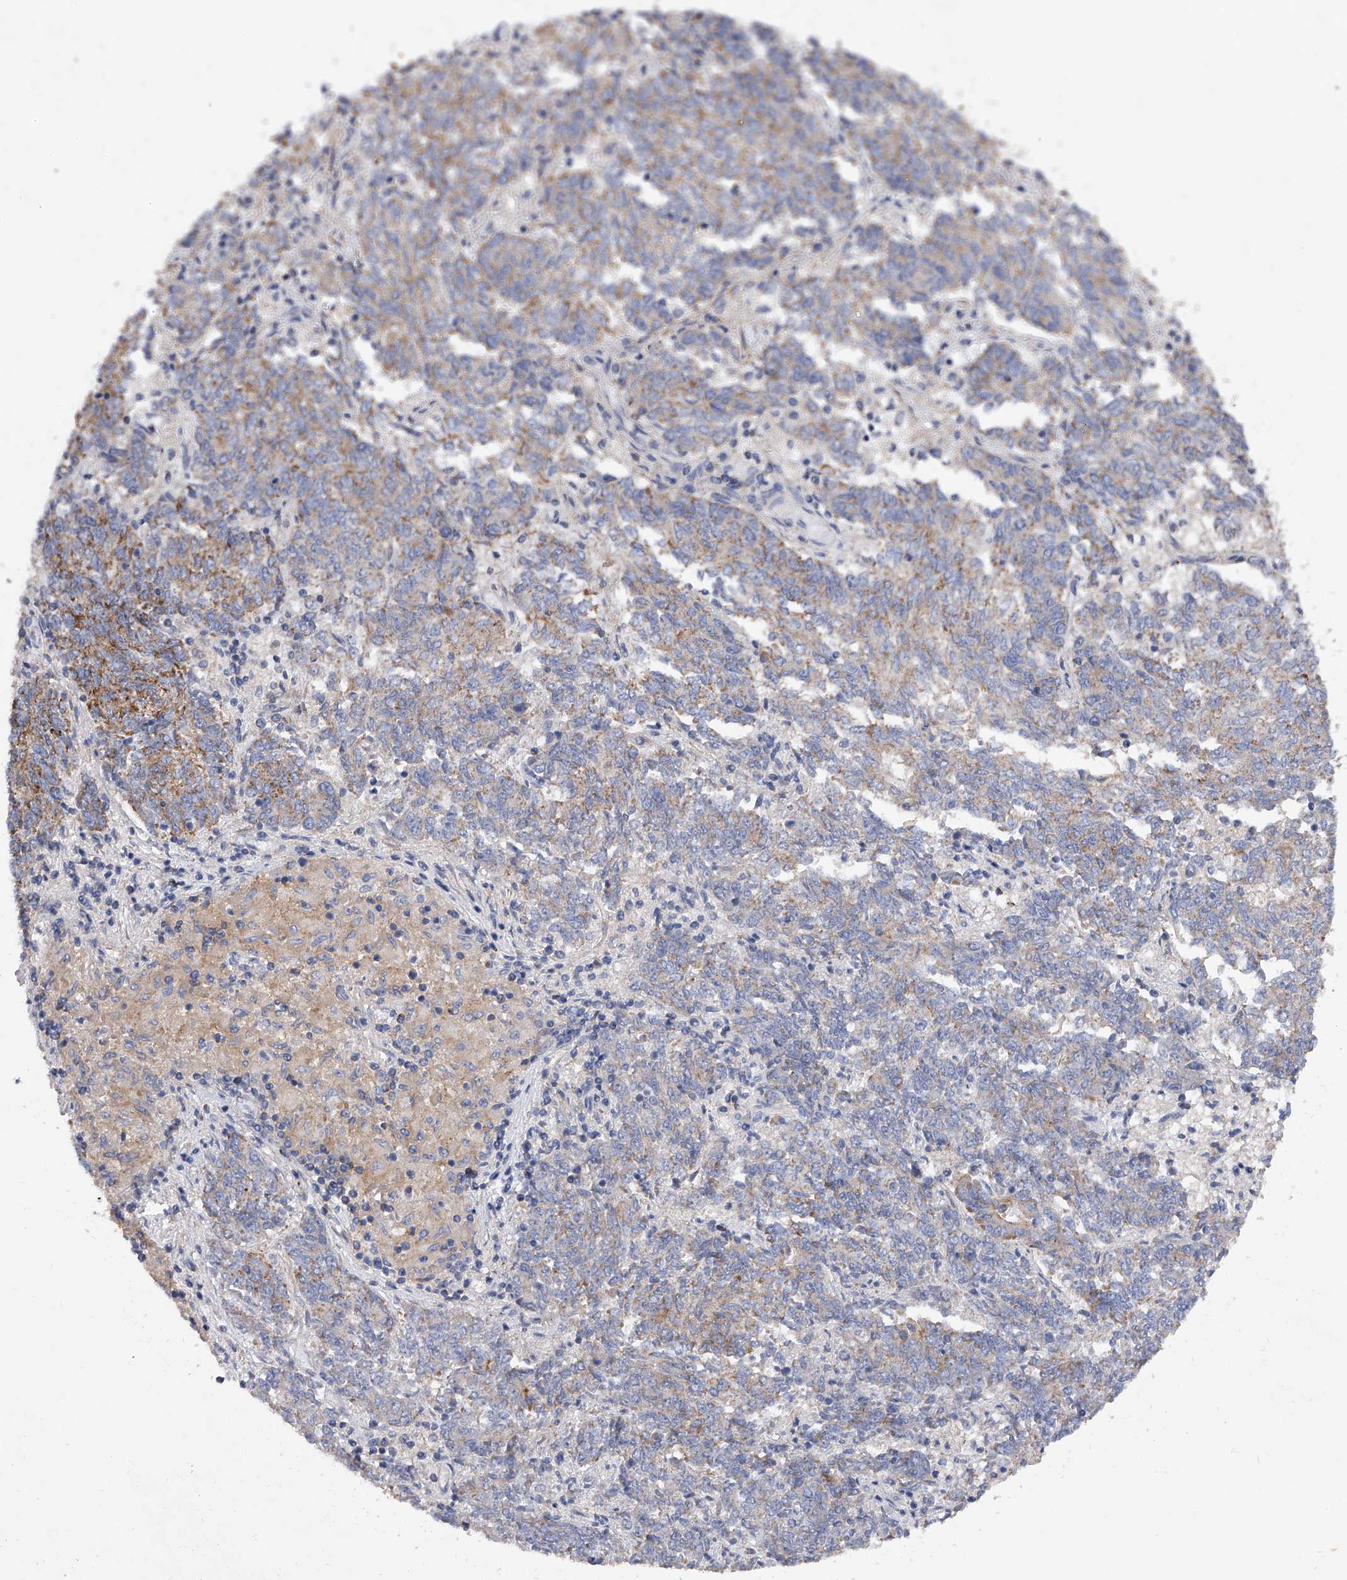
{"staining": {"intensity": "strong", "quantity": "25%-75%", "location": "cytoplasmic/membranous"}, "tissue": "endometrial cancer", "cell_type": "Tumor cells", "image_type": "cancer", "snomed": [{"axis": "morphology", "description": "Adenocarcinoma, NOS"}, {"axis": "topography", "description": "Endometrium"}], "caption": "Immunohistochemical staining of endometrial cancer shows strong cytoplasmic/membranous protein positivity in approximately 25%-75% of tumor cells. The protein is shown in brown color, while the nuclei are stained blue.", "gene": "PDSS2", "patient": {"sex": "female", "age": 80}}